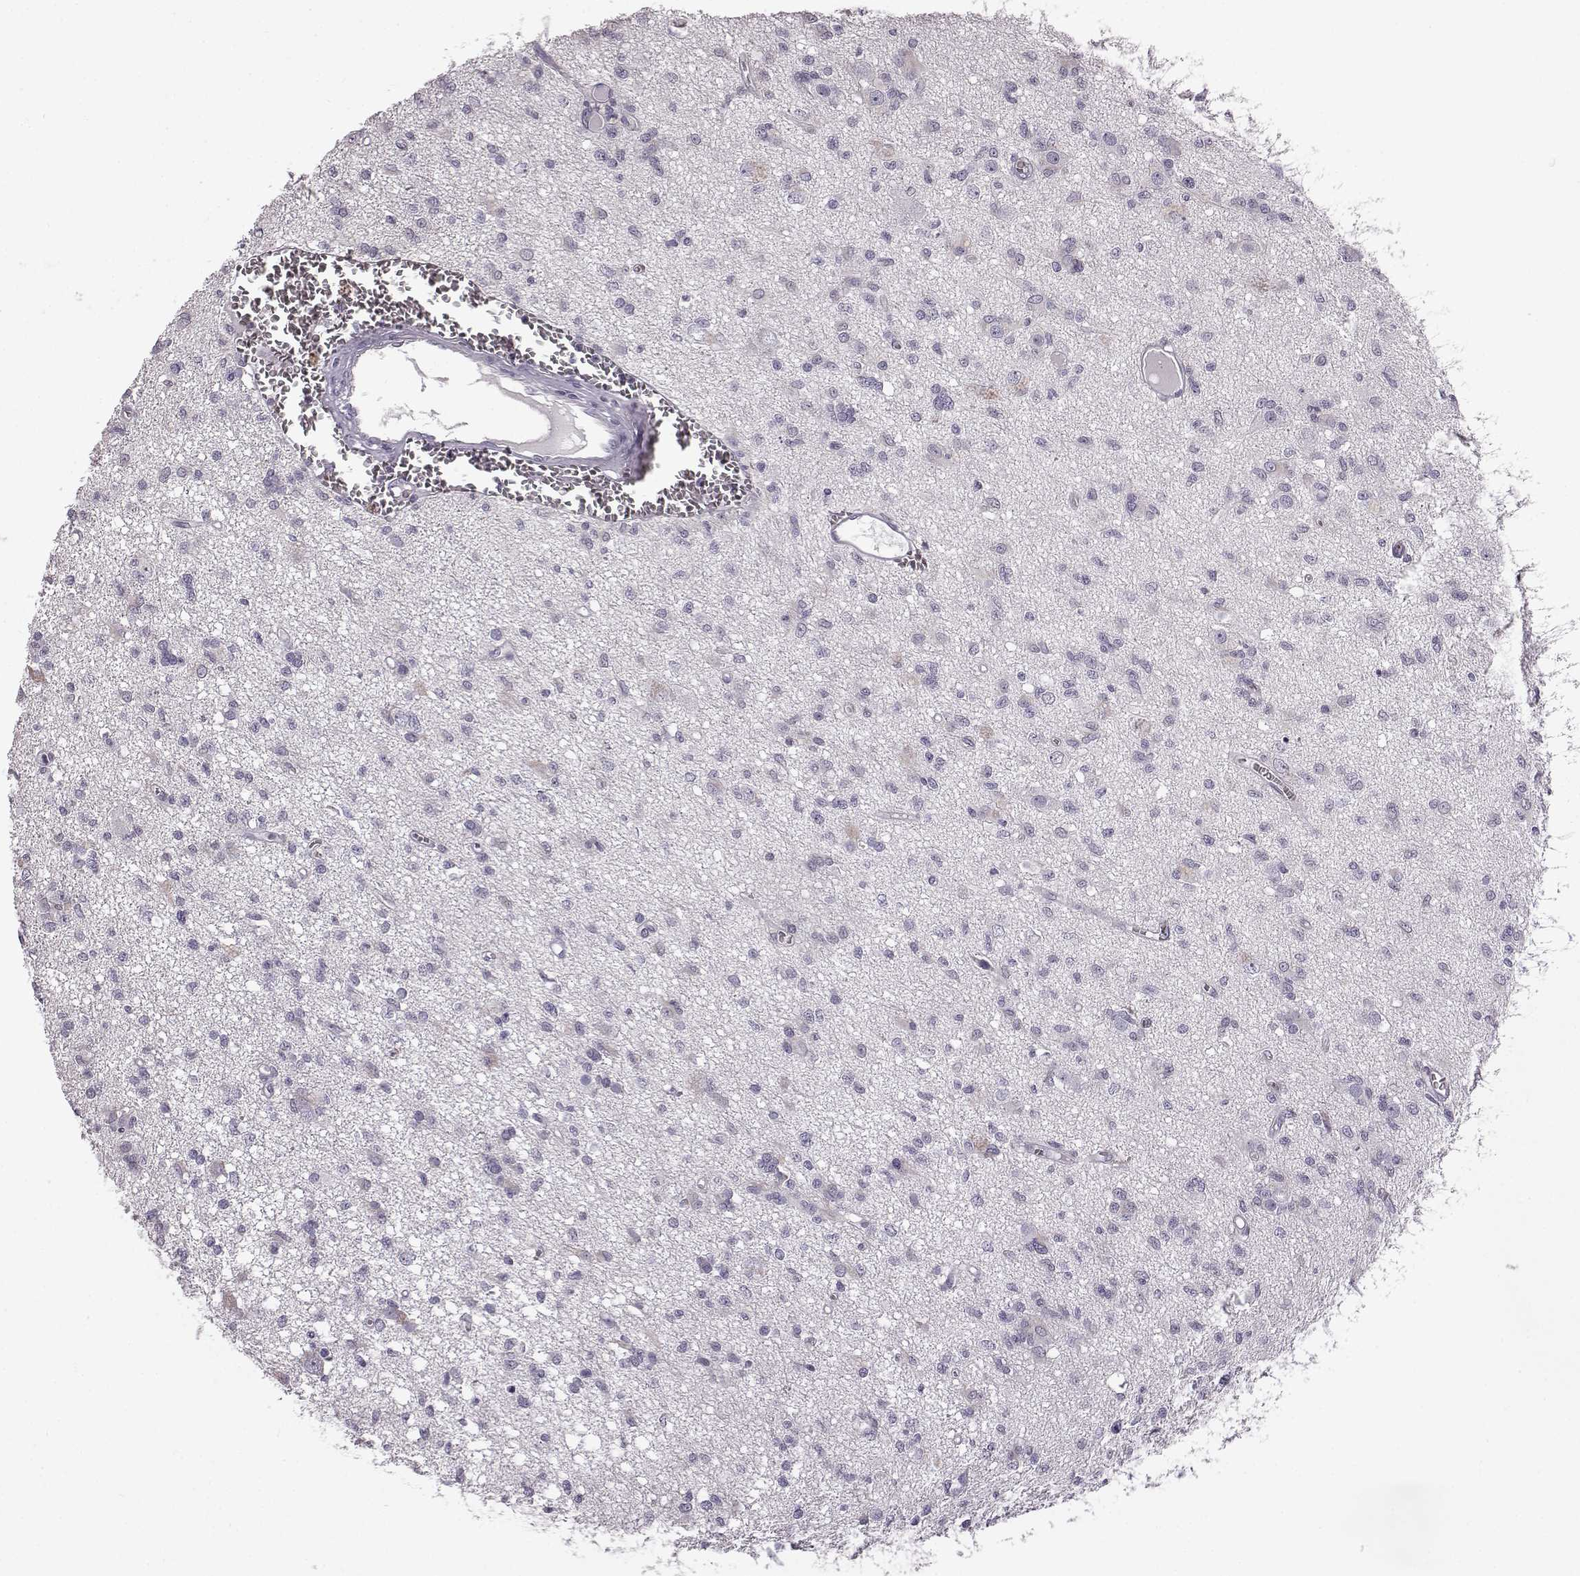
{"staining": {"intensity": "negative", "quantity": "none", "location": "none"}, "tissue": "glioma", "cell_type": "Tumor cells", "image_type": "cancer", "snomed": [{"axis": "morphology", "description": "Glioma, malignant, Low grade"}, {"axis": "topography", "description": "Brain"}], "caption": "DAB (3,3'-diaminobenzidine) immunohistochemical staining of glioma displays no significant expression in tumor cells. (DAB (3,3'-diaminobenzidine) immunohistochemistry, high magnification).", "gene": "ODAD4", "patient": {"sex": "male", "age": 64}}